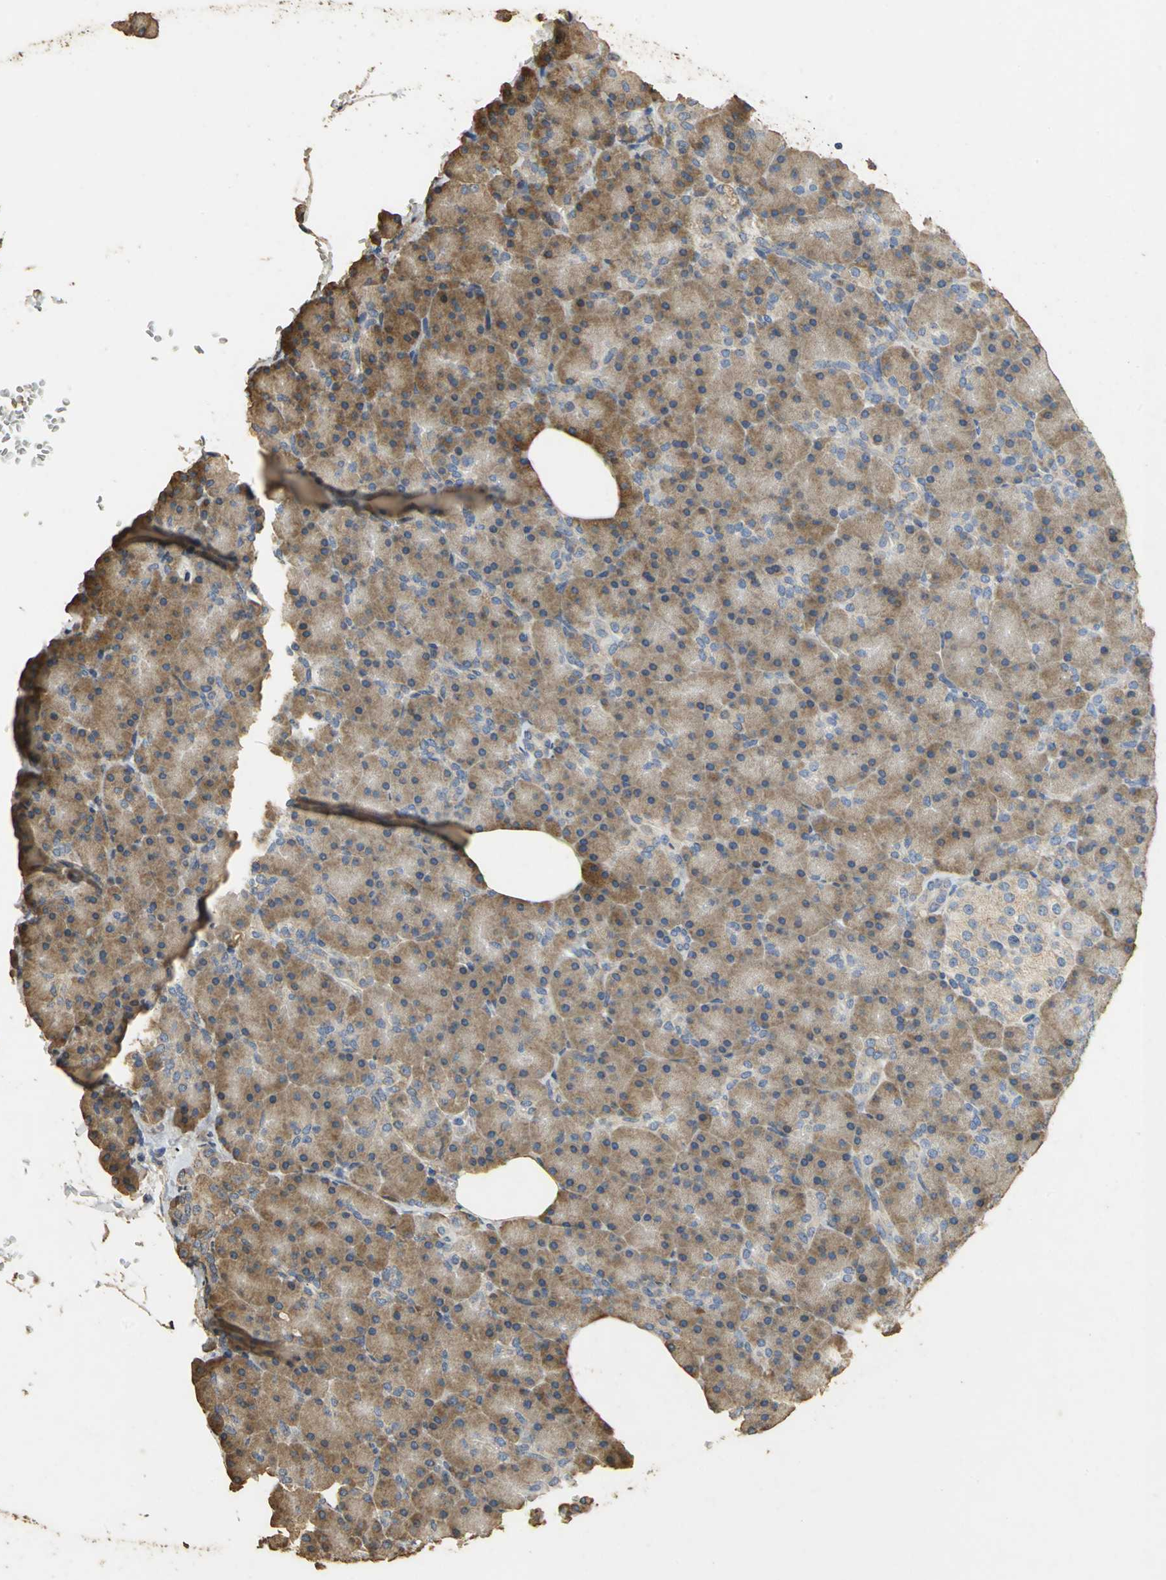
{"staining": {"intensity": "moderate", "quantity": ">75%", "location": "cytoplasmic/membranous"}, "tissue": "pancreas", "cell_type": "Exocrine glandular cells", "image_type": "normal", "snomed": [{"axis": "morphology", "description": "Normal tissue, NOS"}, {"axis": "topography", "description": "Pancreas"}], "caption": "Immunohistochemical staining of normal human pancreas shows >75% levels of moderate cytoplasmic/membranous protein staining in about >75% of exocrine glandular cells.", "gene": "ACSL4", "patient": {"sex": "female", "age": 43}}